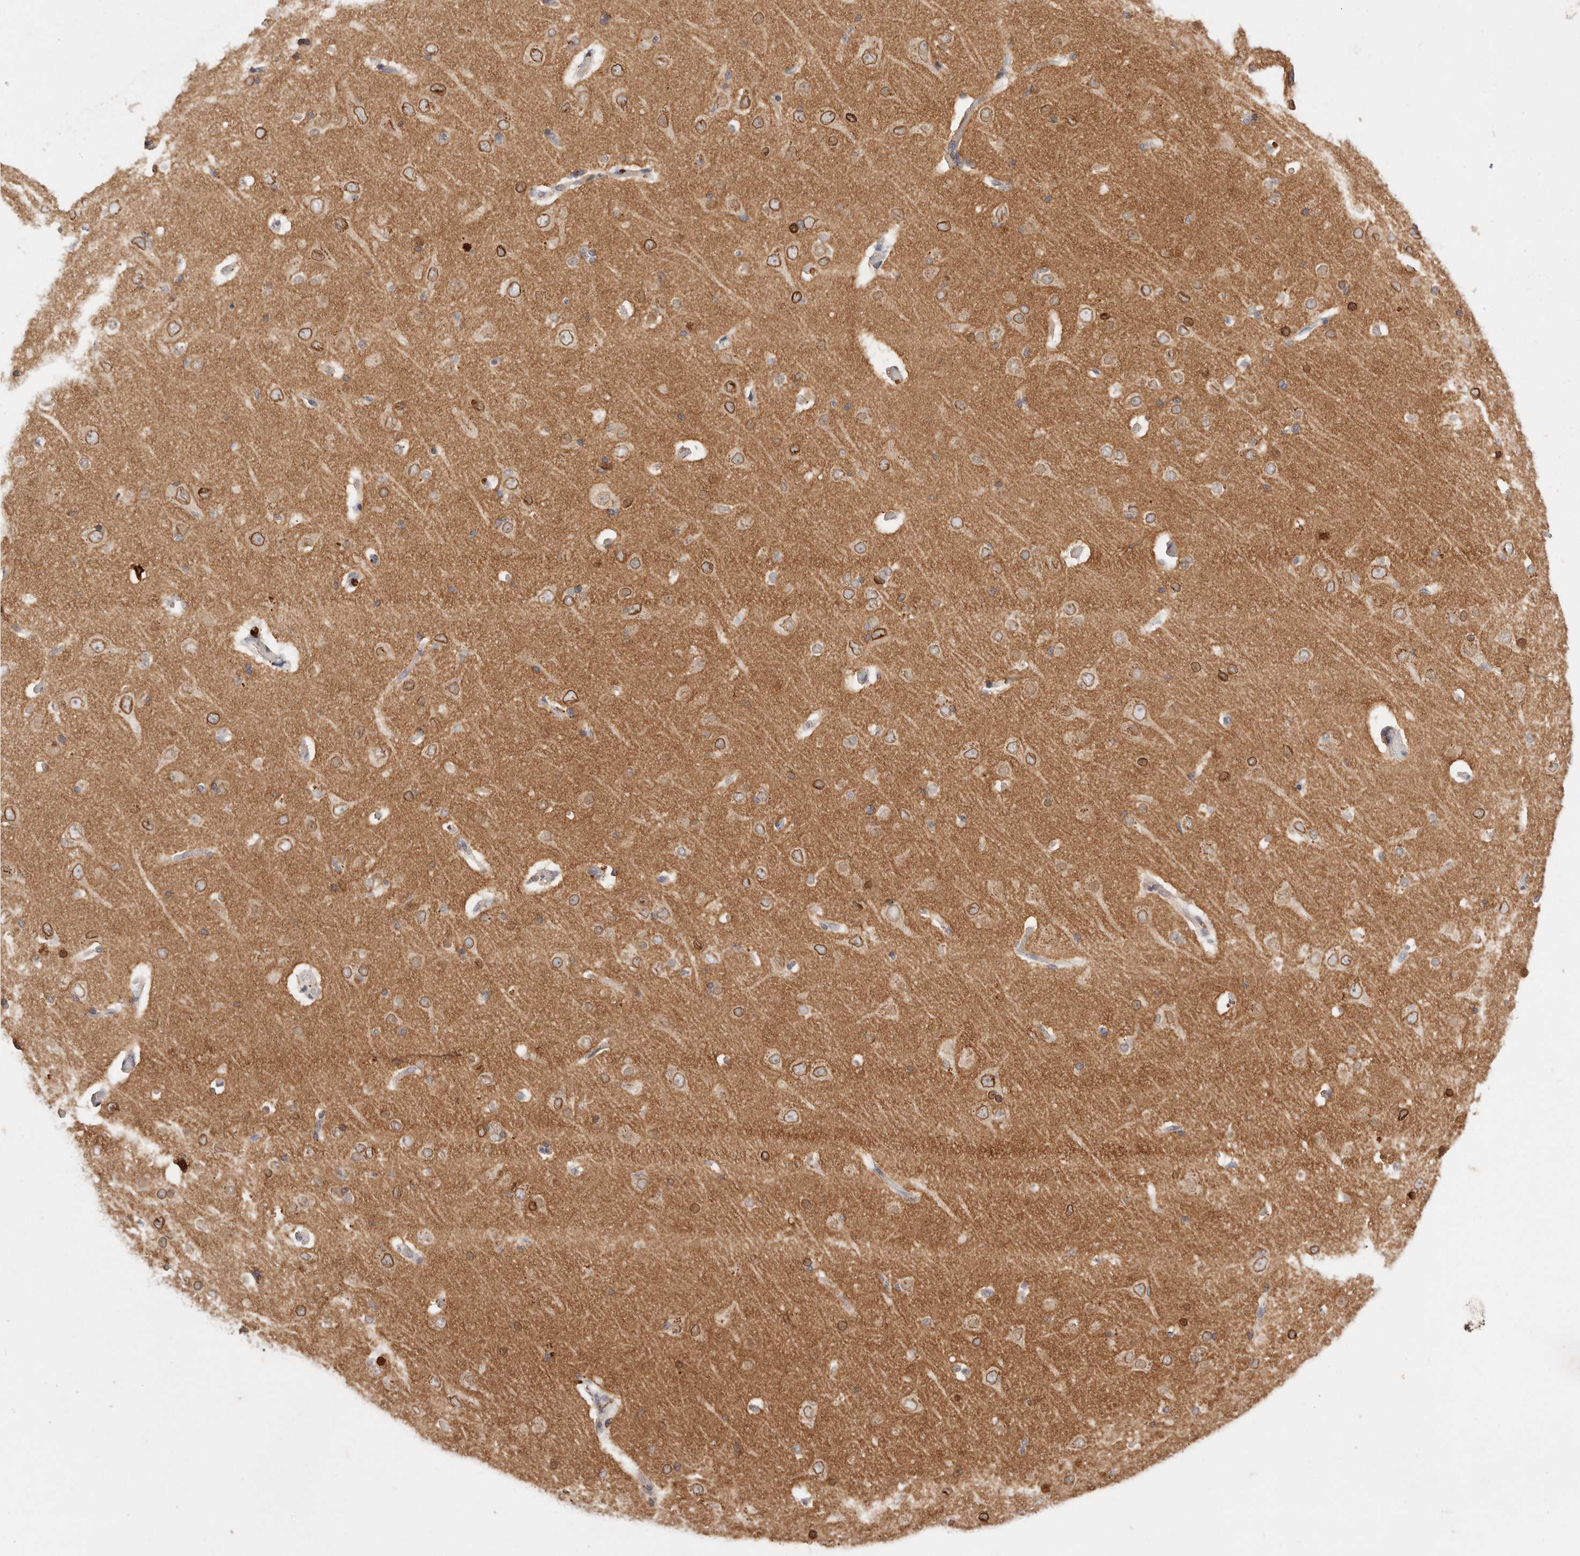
{"staining": {"intensity": "weak", "quantity": "25%-75%", "location": "cytoplasmic/membranous"}, "tissue": "cerebral cortex", "cell_type": "Endothelial cells", "image_type": "normal", "snomed": [{"axis": "morphology", "description": "Normal tissue, NOS"}, {"axis": "topography", "description": "Cerebral cortex"}], "caption": "Protein expression analysis of normal cerebral cortex exhibits weak cytoplasmic/membranous expression in about 25%-75% of endothelial cells. (Stains: DAB (3,3'-diaminobenzidine) in brown, nuclei in blue, Microscopy: brightfield microscopy at high magnification).", "gene": "CXADR", "patient": {"sex": "male", "age": 34}}